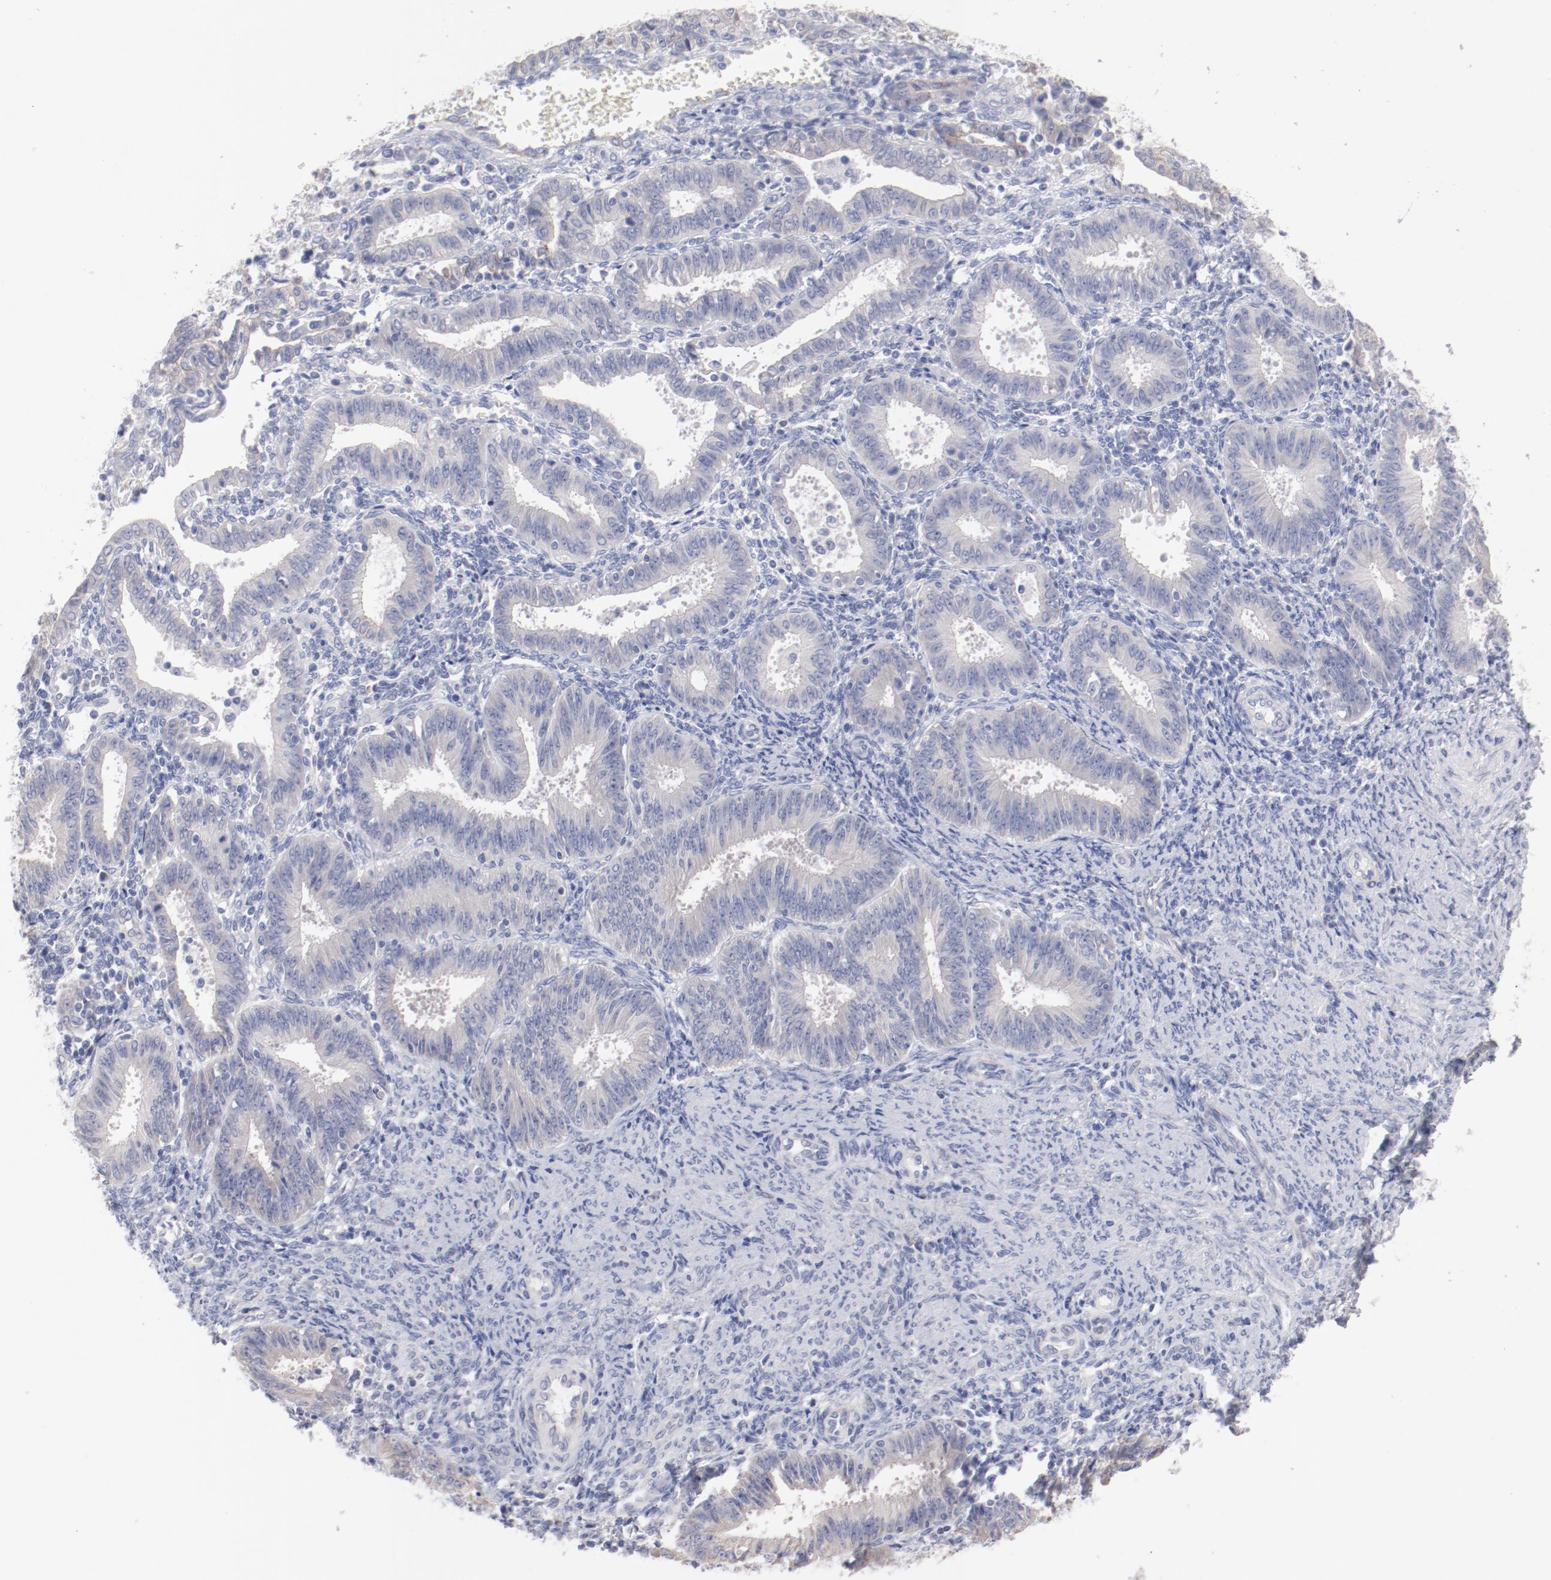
{"staining": {"intensity": "weak", "quantity": "<25%", "location": "cytoplasmic/membranous"}, "tissue": "endometrial cancer", "cell_type": "Tumor cells", "image_type": "cancer", "snomed": [{"axis": "morphology", "description": "Adenocarcinoma, NOS"}, {"axis": "topography", "description": "Endometrium"}], "caption": "Endometrial cancer (adenocarcinoma) stained for a protein using immunohistochemistry (IHC) reveals no staining tumor cells.", "gene": "CPE", "patient": {"sex": "female", "age": 42}}